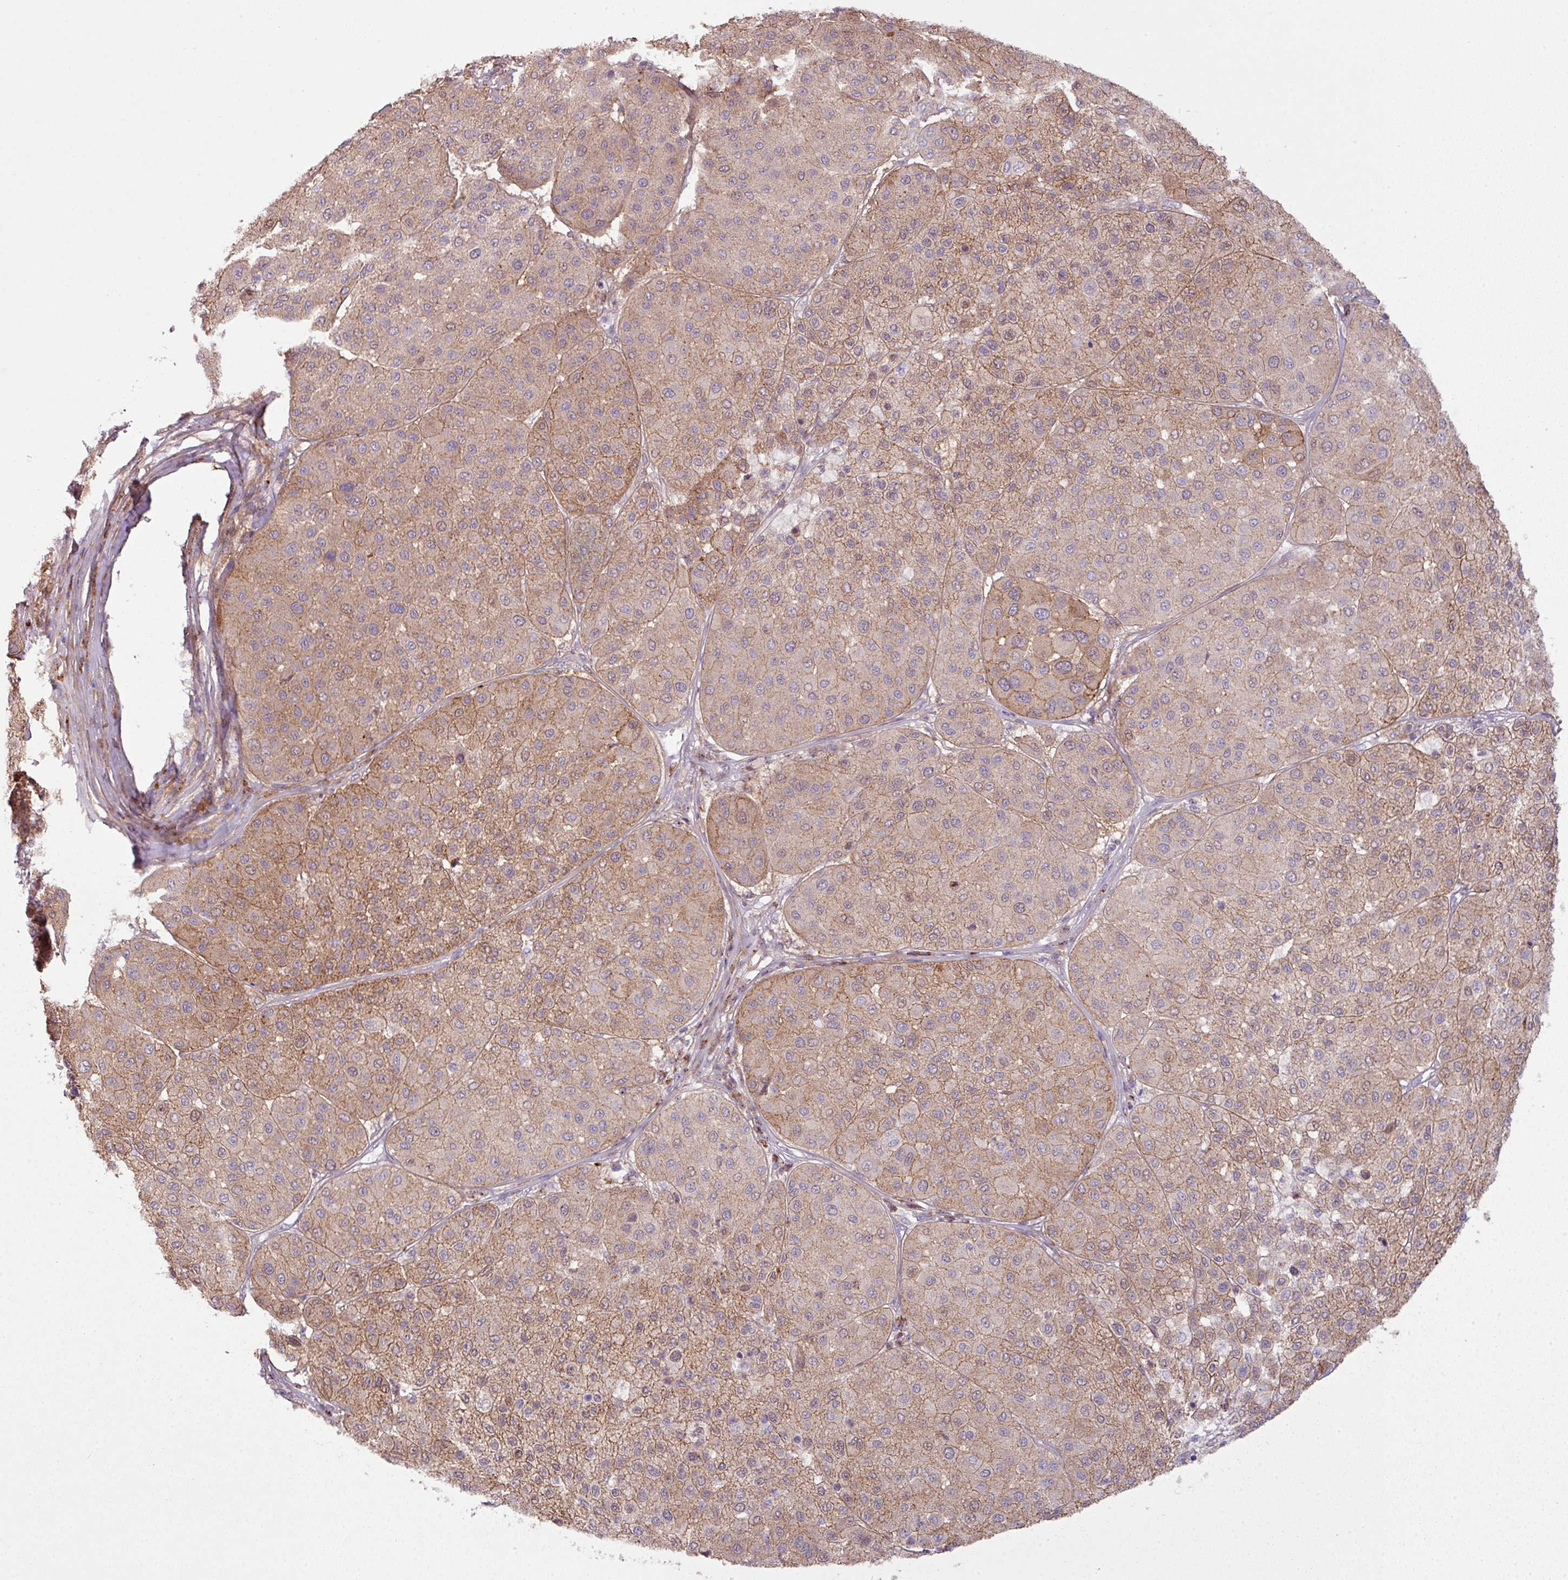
{"staining": {"intensity": "weak", "quantity": ">75%", "location": "cytoplasmic/membranous"}, "tissue": "melanoma", "cell_type": "Tumor cells", "image_type": "cancer", "snomed": [{"axis": "morphology", "description": "Malignant melanoma, Metastatic site"}, {"axis": "topography", "description": "Smooth muscle"}], "caption": "The immunohistochemical stain highlights weak cytoplasmic/membranous expression in tumor cells of malignant melanoma (metastatic site) tissue. (DAB IHC with brightfield microscopy, high magnification).", "gene": "COL8A1", "patient": {"sex": "male", "age": 41}}